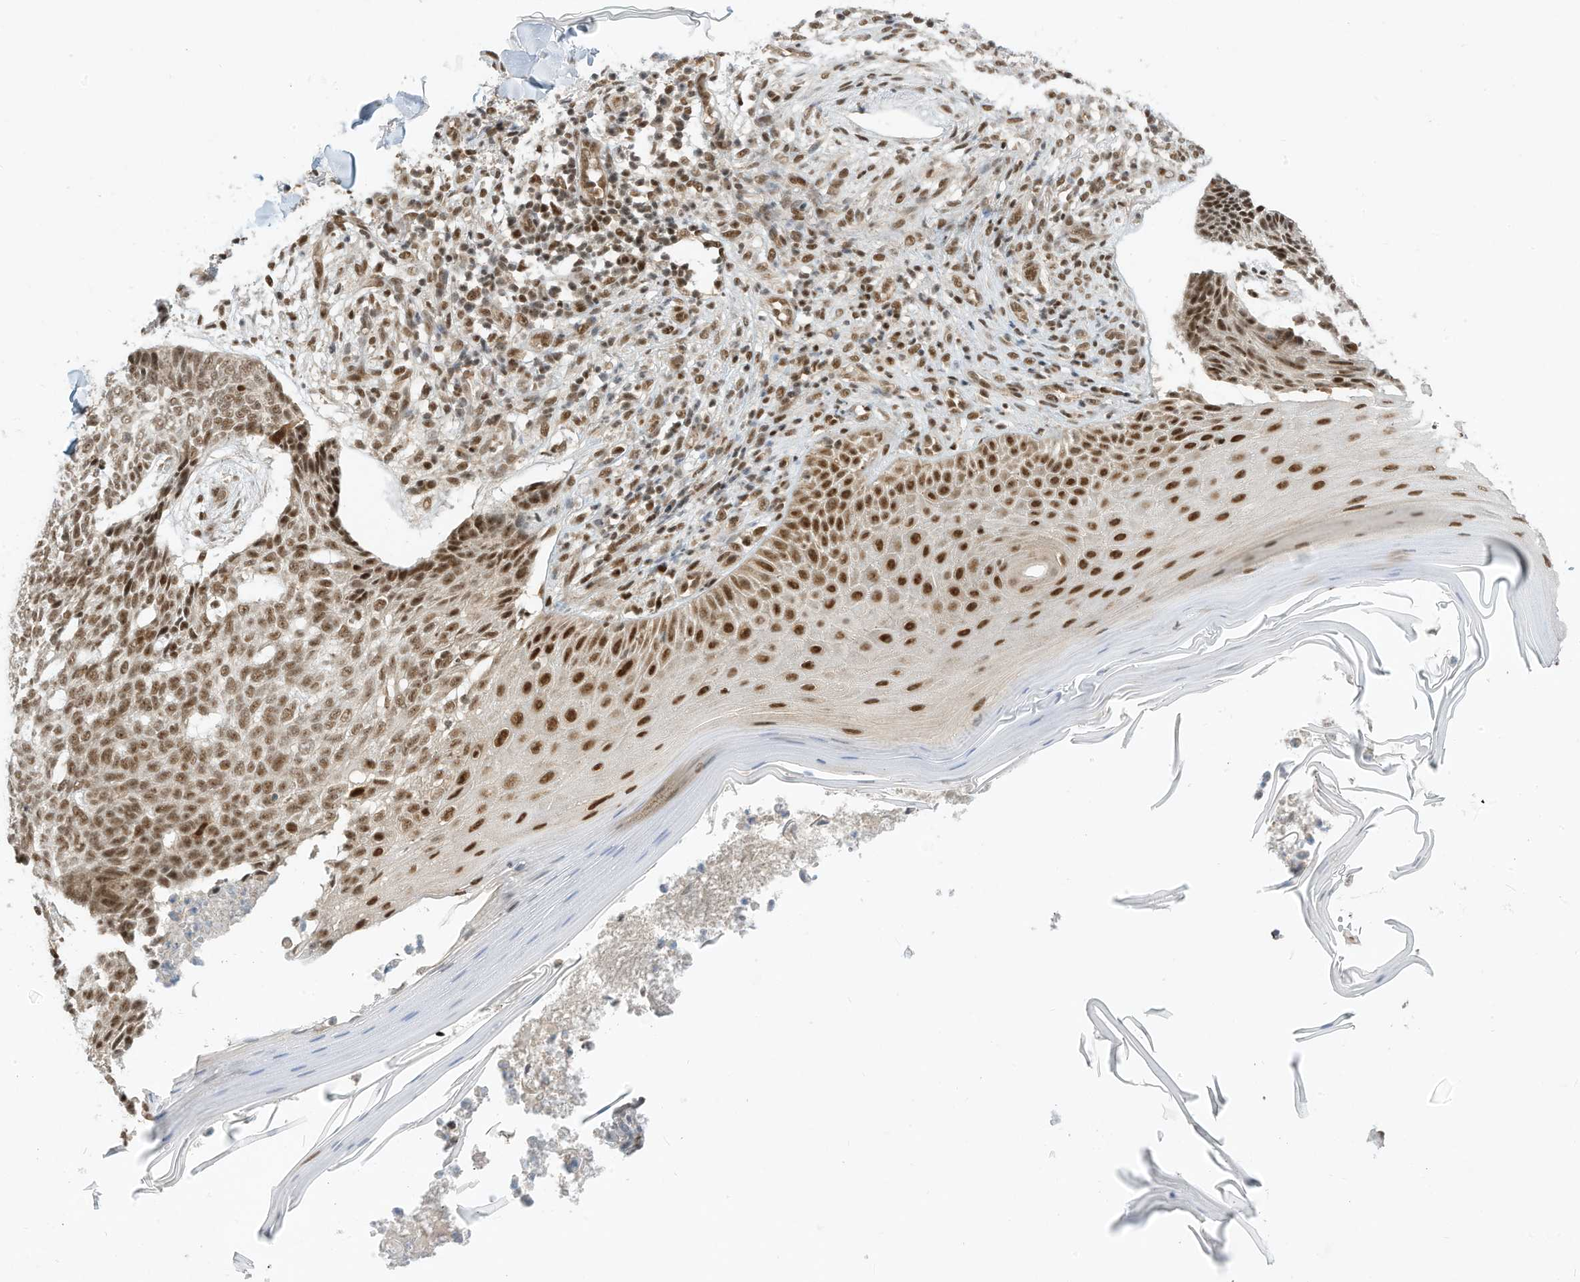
{"staining": {"intensity": "moderate", "quantity": ">75%", "location": "nuclear"}, "tissue": "skin cancer", "cell_type": "Tumor cells", "image_type": "cancer", "snomed": [{"axis": "morphology", "description": "Normal tissue, NOS"}, {"axis": "morphology", "description": "Basal cell carcinoma"}, {"axis": "topography", "description": "Skin"}], "caption": "About >75% of tumor cells in human skin cancer (basal cell carcinoma) show moderate nuclear protein staining as visualized by brown immunohistochemical staining.", "gene": "AURKAIP1", "patient": {"sex": "male", "age": 50}}